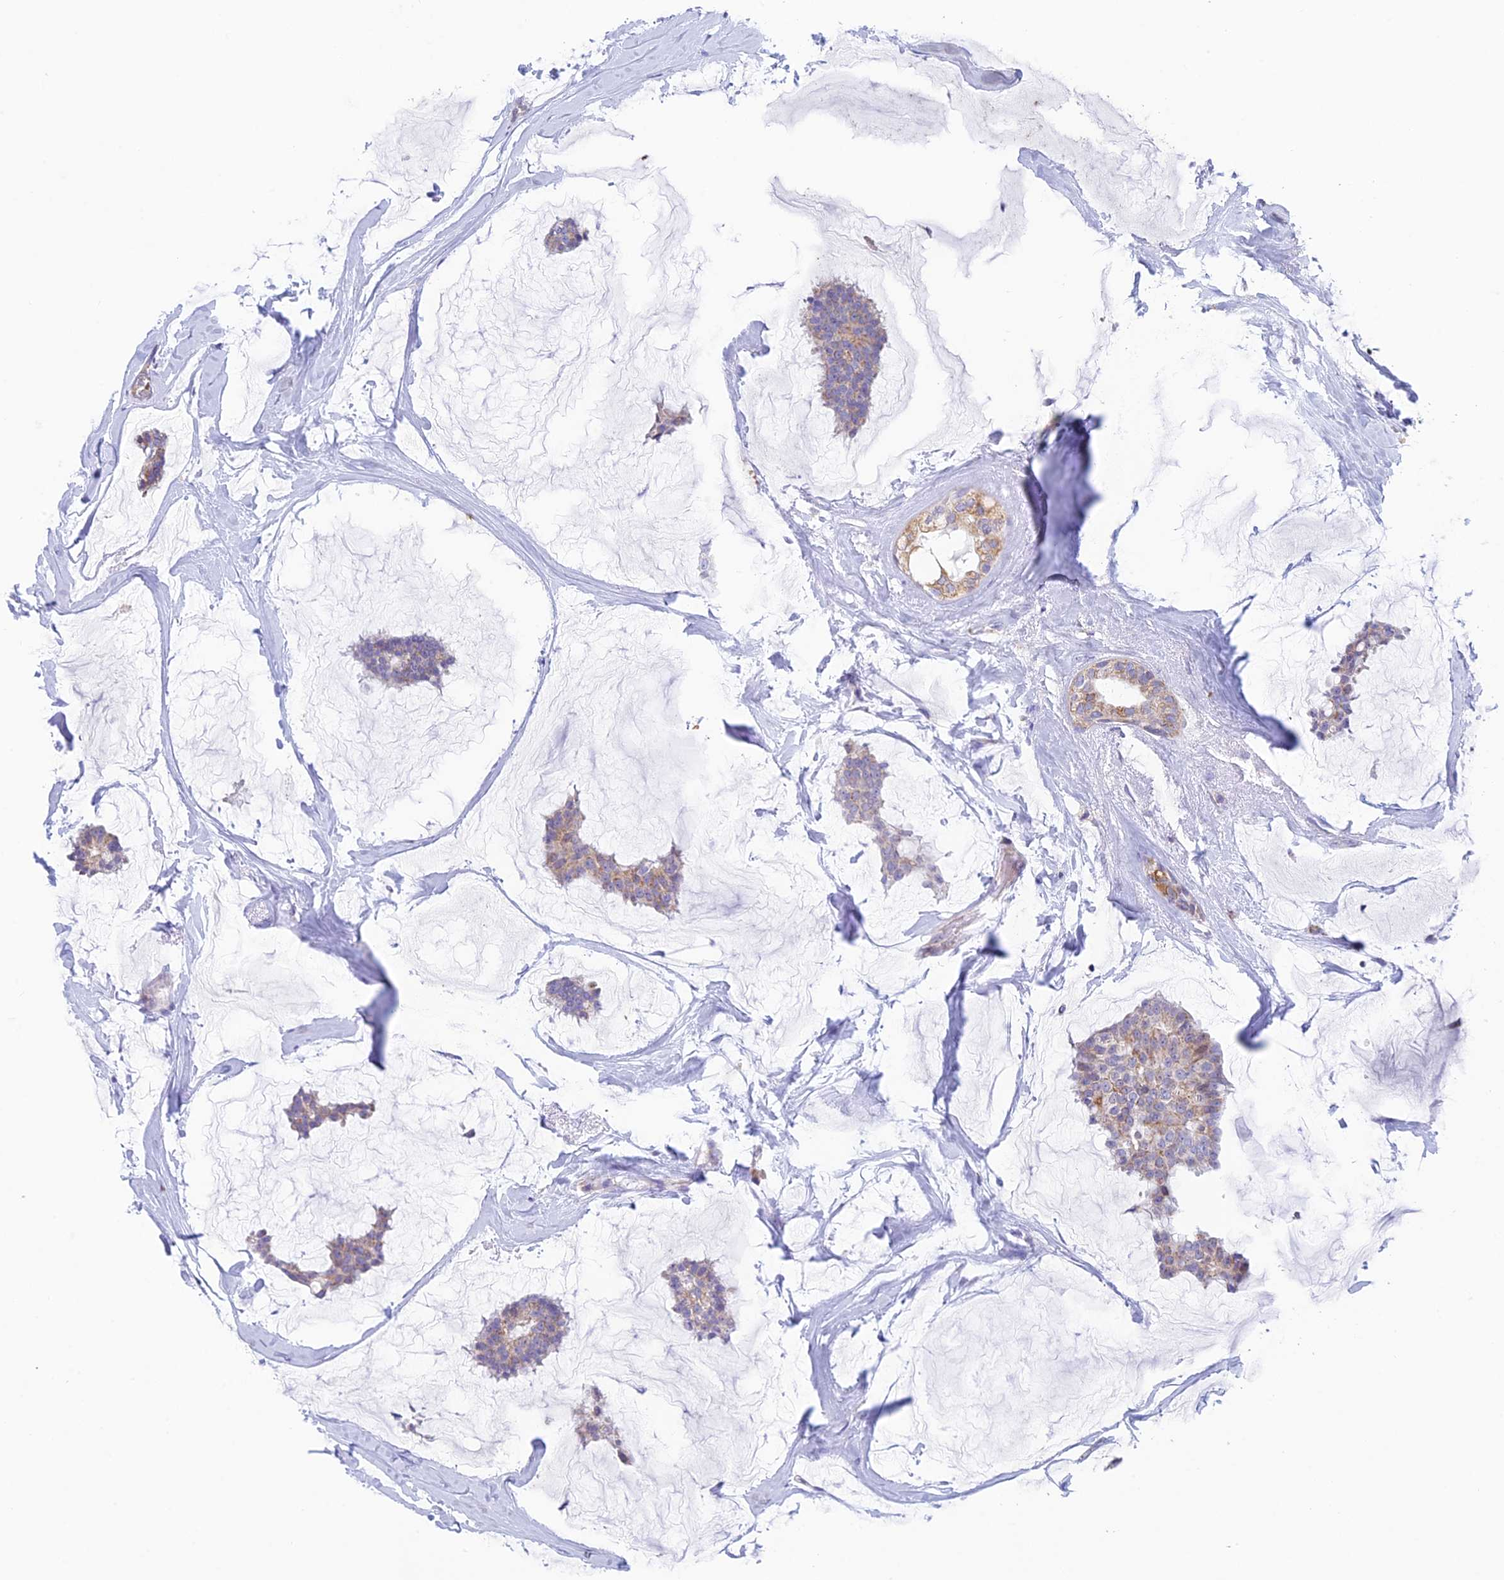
{"staining": {"intensity": "moderate", "quantity": "25%-75%", "location": "cytoplasmic/membranous"}, "tissue": "breast cancer", "cell_type": "Tumor cells", "image_type": "cancer", "snomed": [{"axis": "morphology", "description": "Duct carcinoma"}, {"axis": "topography", "description": "Breast"}], "caption": "An IHC image of neoplastic tissue is shown. Protein staining in brown highlights moderate cytoplasmic/membranous positivity in breast infiltrating ductal carcinoma within tumor cells. (DAB = brown stain, brightfield microscopy at high magnification).", "gene": "REXO5", "patient": {"sex": "female", "age": 93}}